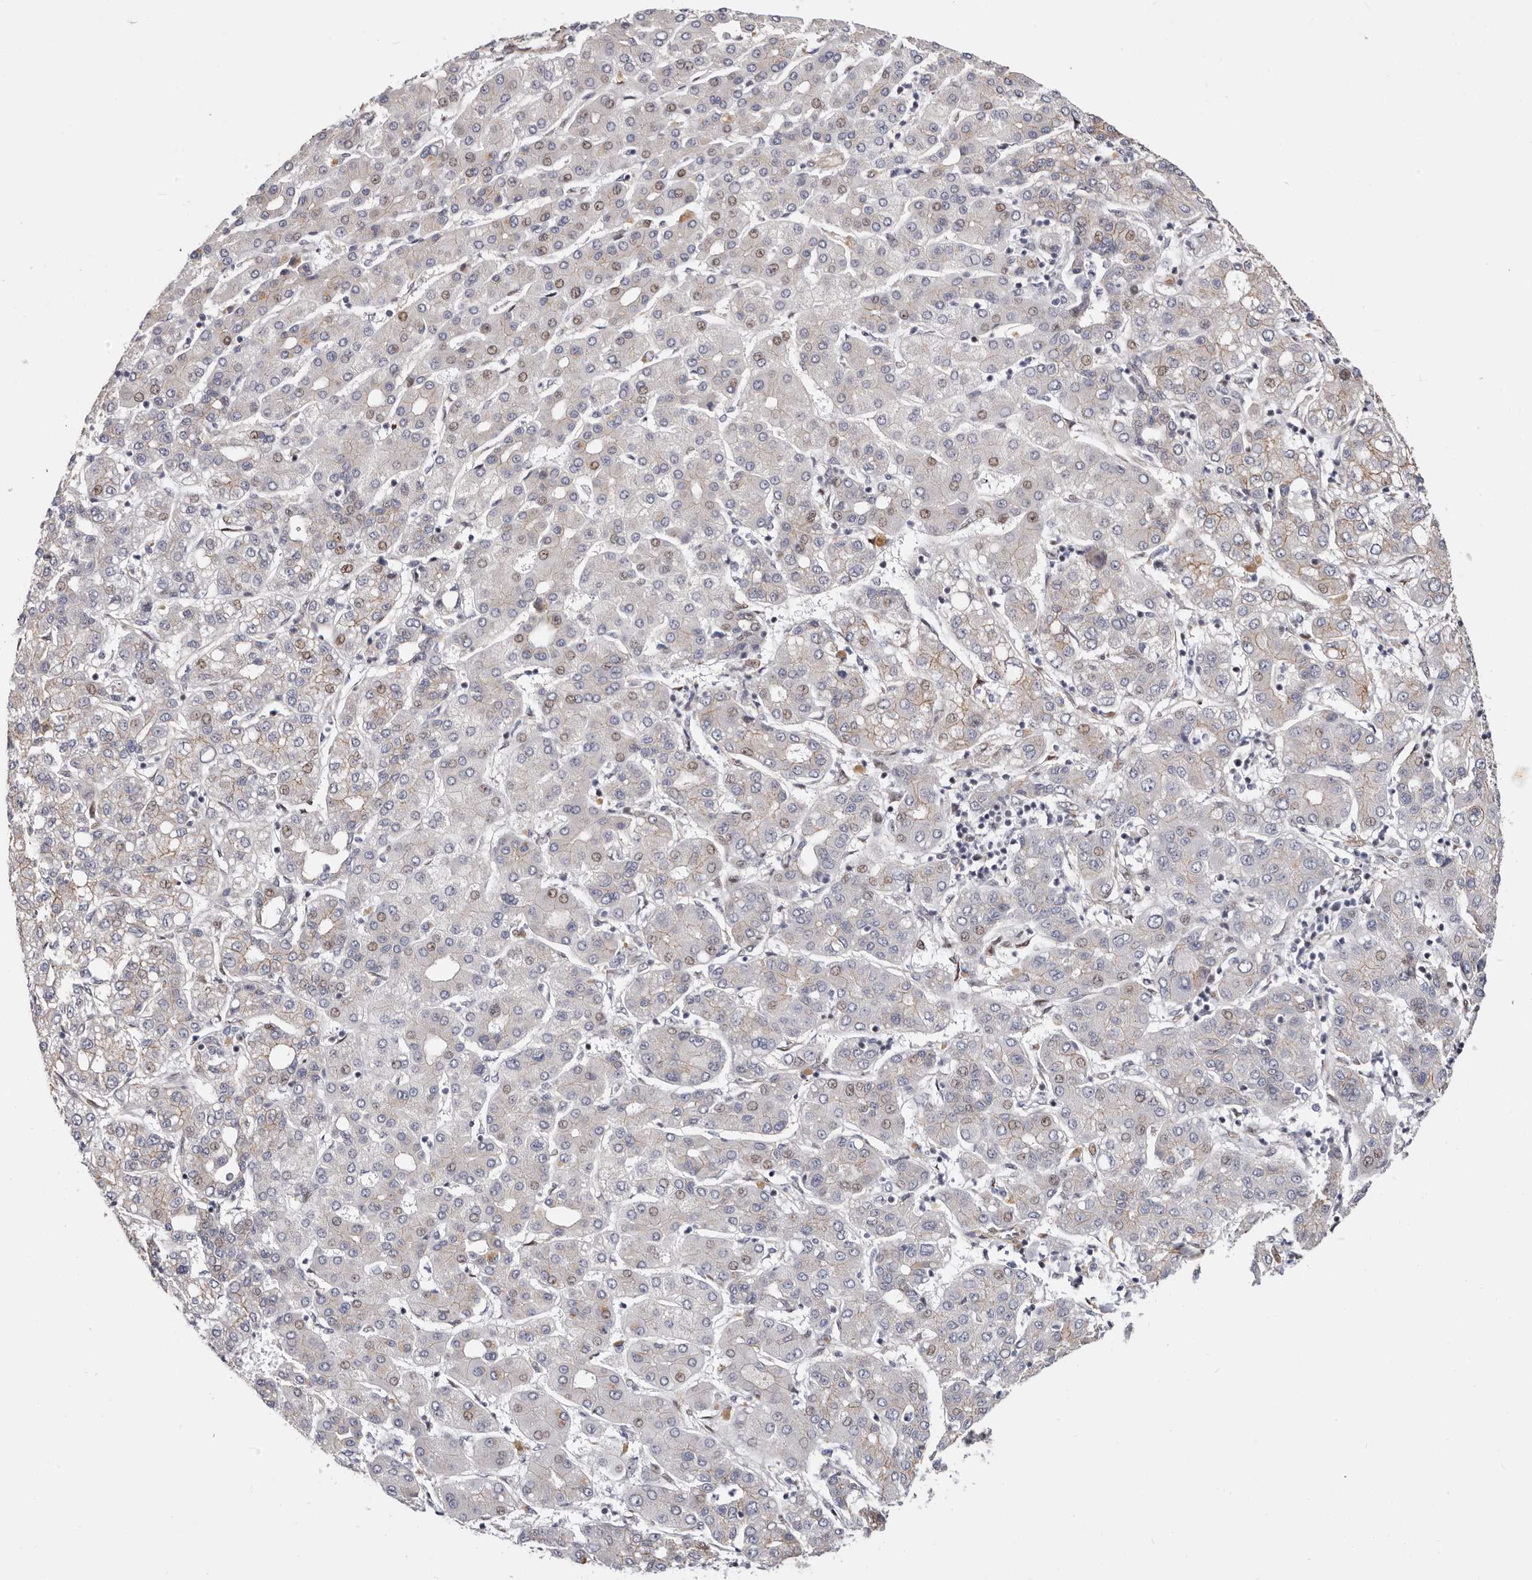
{"staining": {"intensity": "weak", "quantity": "<25%", "location": "cytoplasmic/membranous,nuclear"}, "tissue": "liver cancer", "cell_type": "Tumor cells", "image_type": "cancer", "snomed": [{"axis": "morphology", "description": "Carcinoma, Hepatocellular, NOS"}, {"axis": "topography", "description": "Liver"}], "caption": "Tumor cells are negative for brown protein staining in liver hepatocellular carcinoma.", "gene": "EPHX3", "patient": {"sex": "male", "age": 65}}